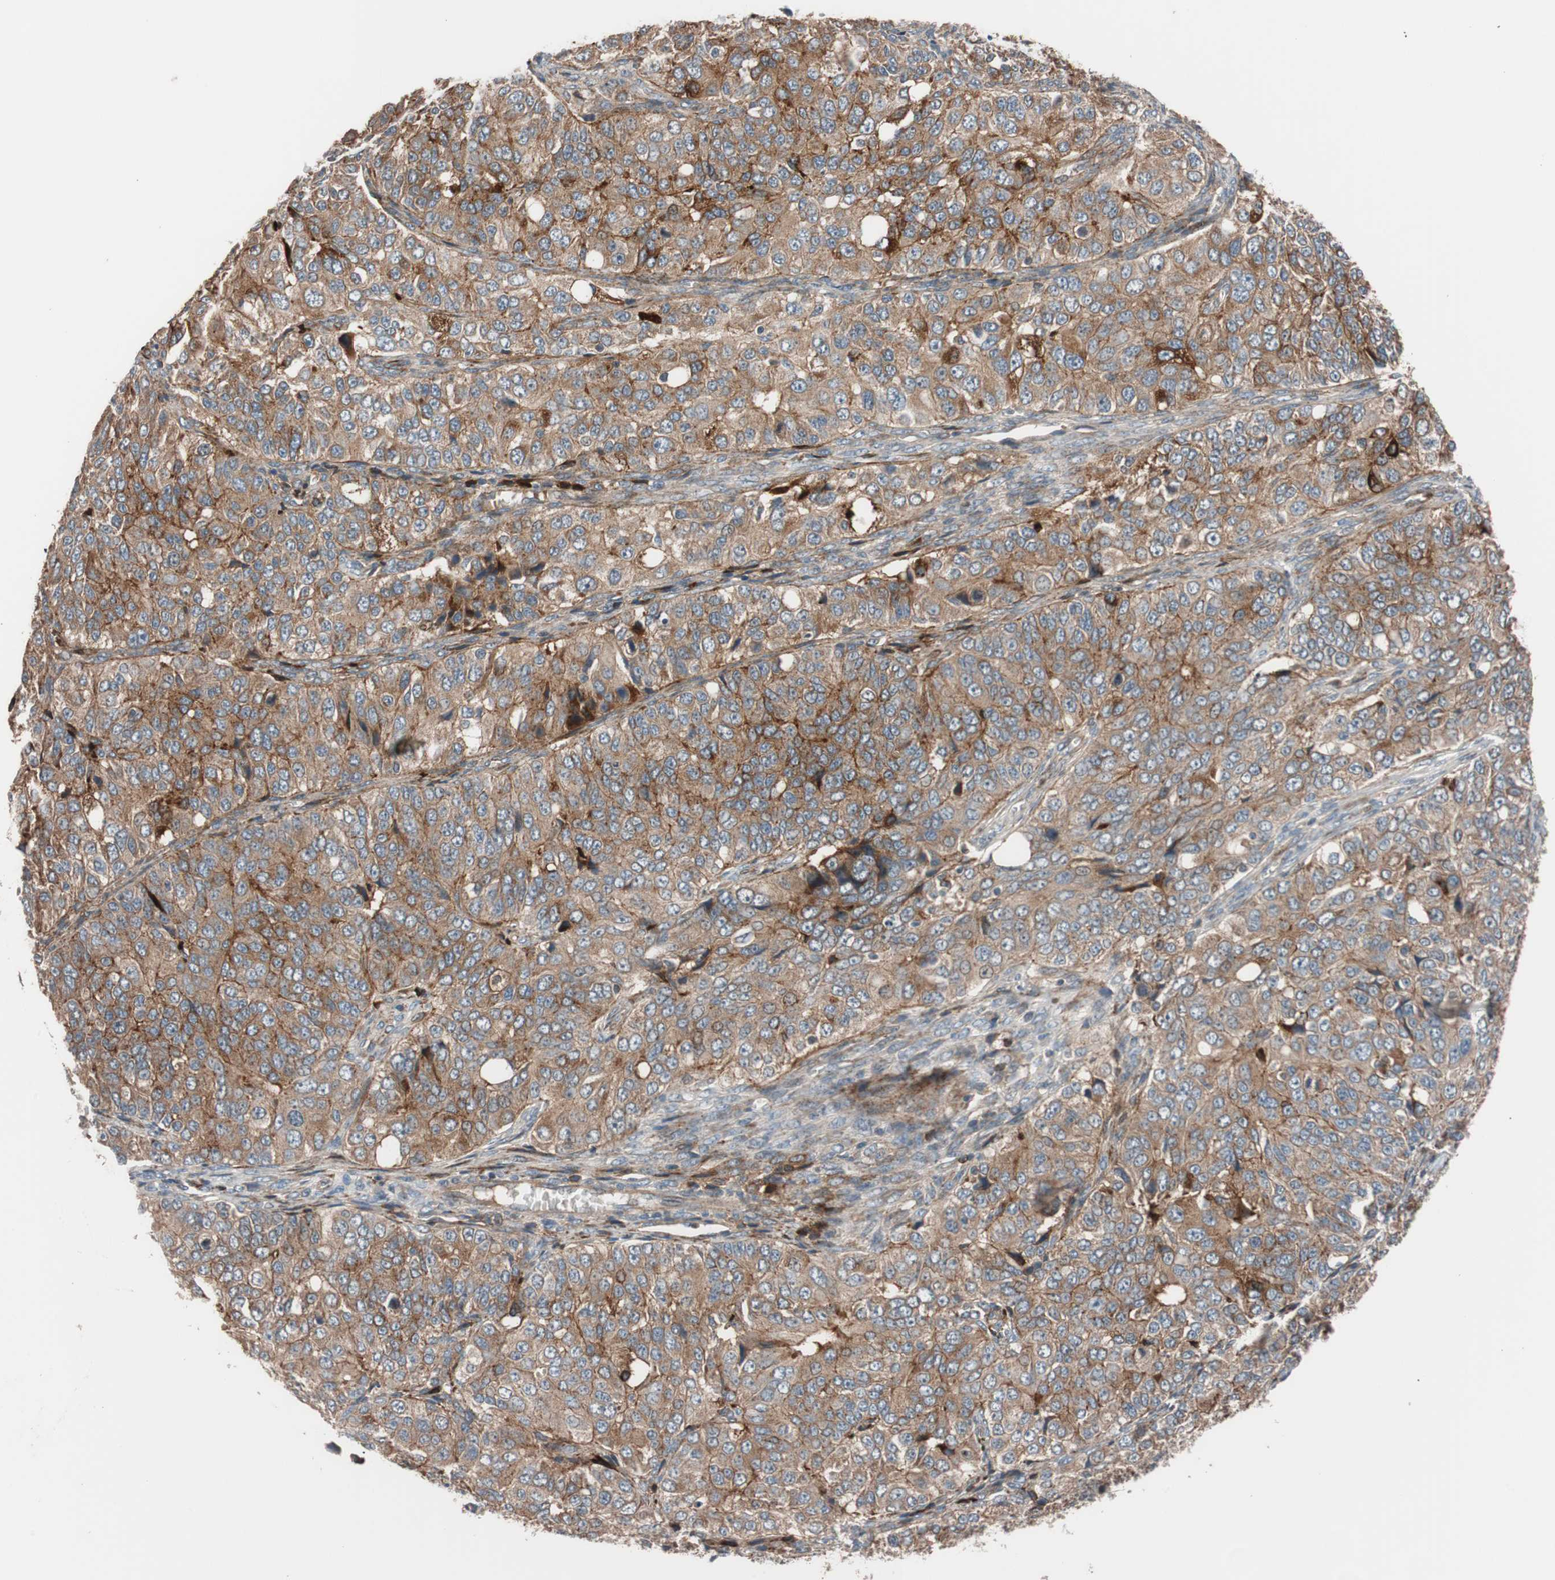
{"staining": {"intensity": "strong", "quantity": ">75%", "location": "cytoplasmic/membranous"}, "tissue": "ovarian cancer", "cell_type": "Tumor cells", "image_type": "cancer", "snomed": [{"axis": "morphology", "description": "Carcinoma, endometroid"}, {"axis": "topography", "description": "Ovary"}], "caption": "A brown stain labels strong cytoplasmic/membranous staining of a protein in ovarian cancer tumor cells.", "gene": "SDC4", "patient": {"sex": "female", "age": 51}}